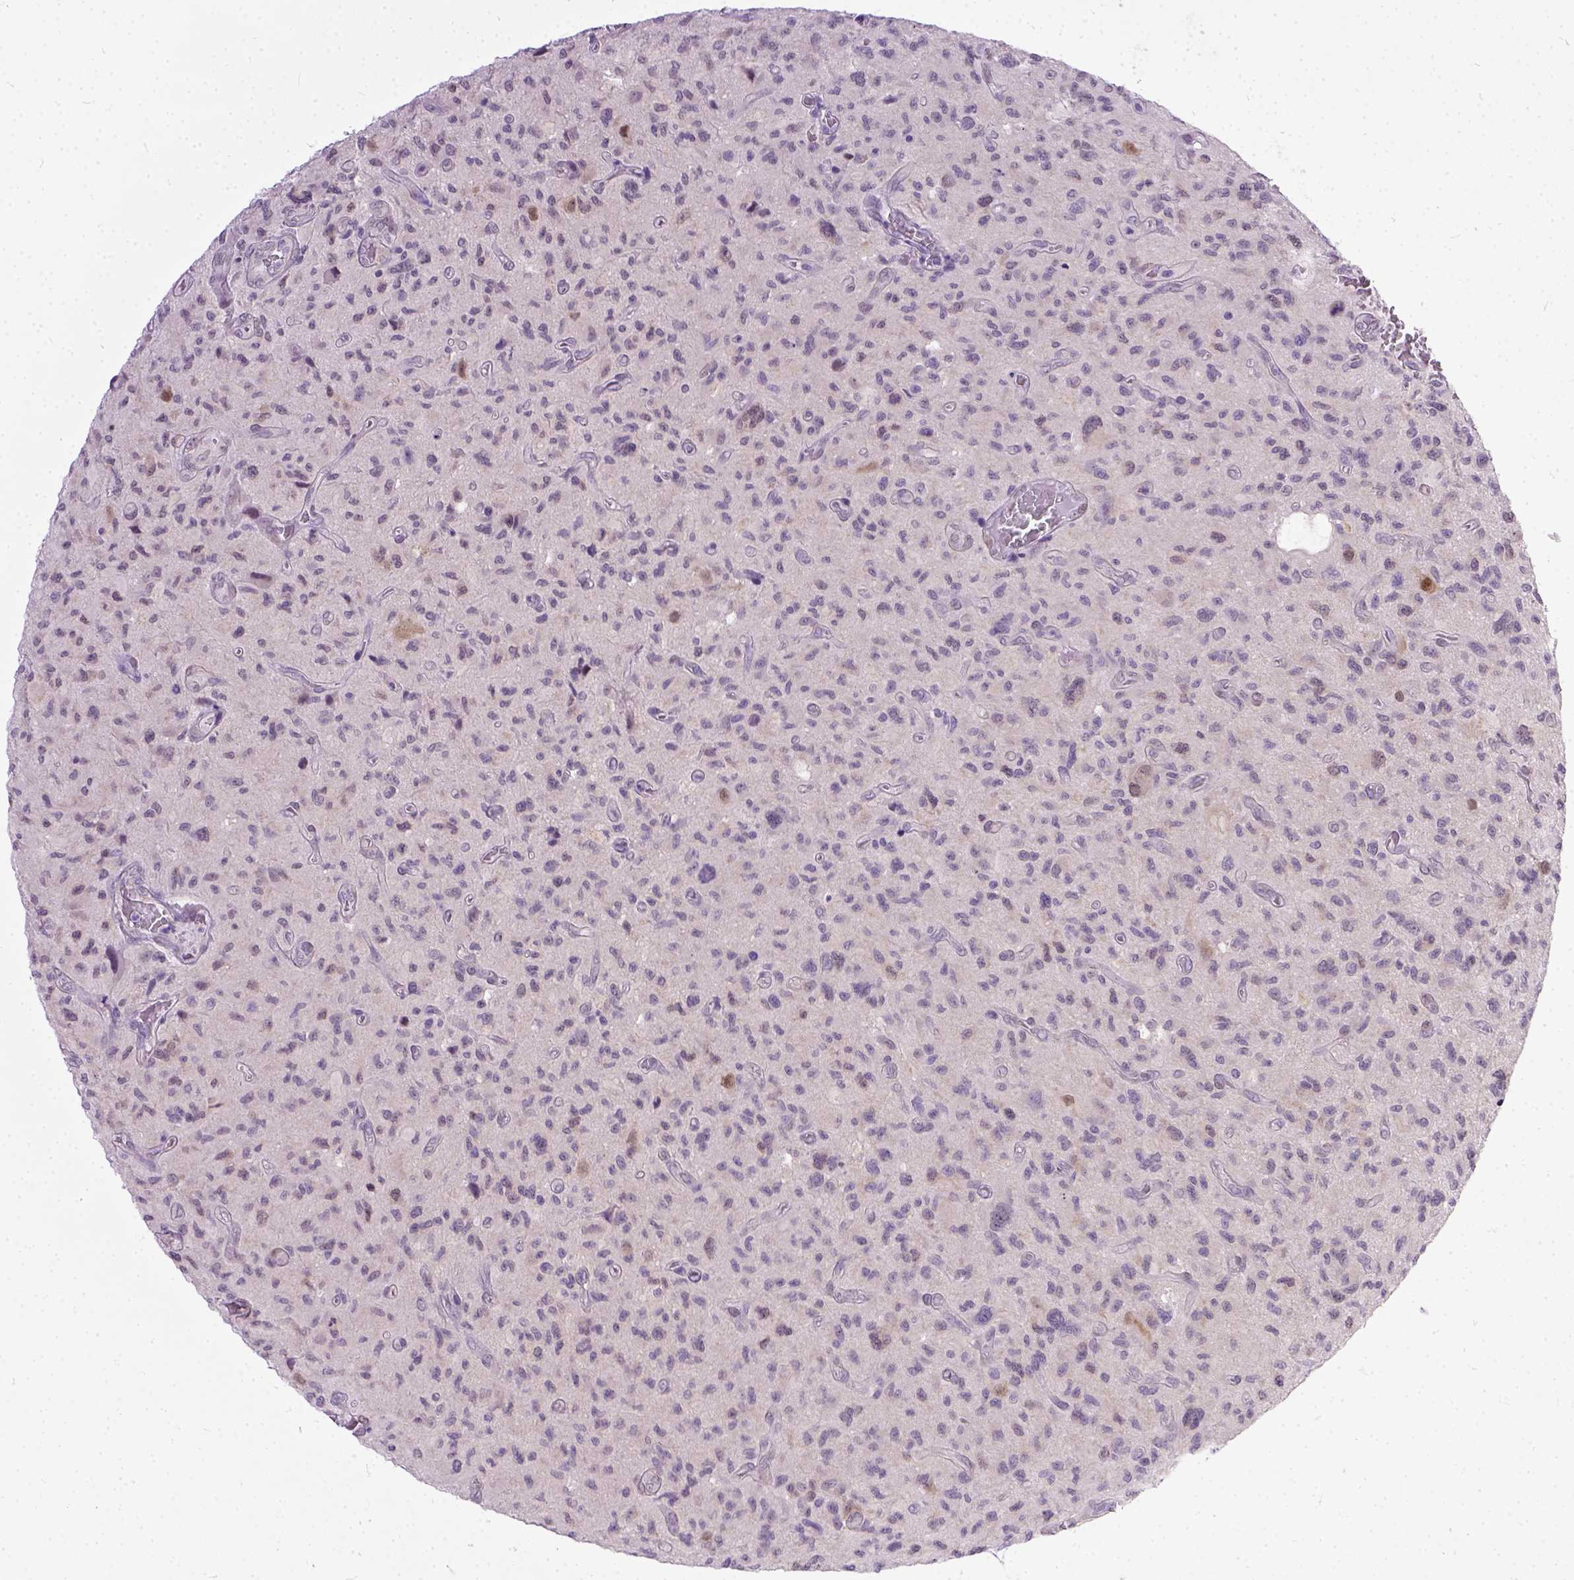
{"staining": {"intensity": "negative", "quantity": "none", "location": "none"}, "tissue": "glioma", "cell_type": "Tumor cells", "image_type": "cancer", "snomed": [{"axis": "morphology", "description": "Glioma, malignant, NOS"}, {"axis": "morphology", "description": "Glioma, malignant, High grade"}, {"axis": "topography", "description": "Brain"}], "caption": "IHC photomicrograph of malignant glioma (high-grade) stained for a protein (brown), which shows no expression in tumor cells.", "gene": "TCEAL7", "patient": {"sex": "female", "age": 71}}